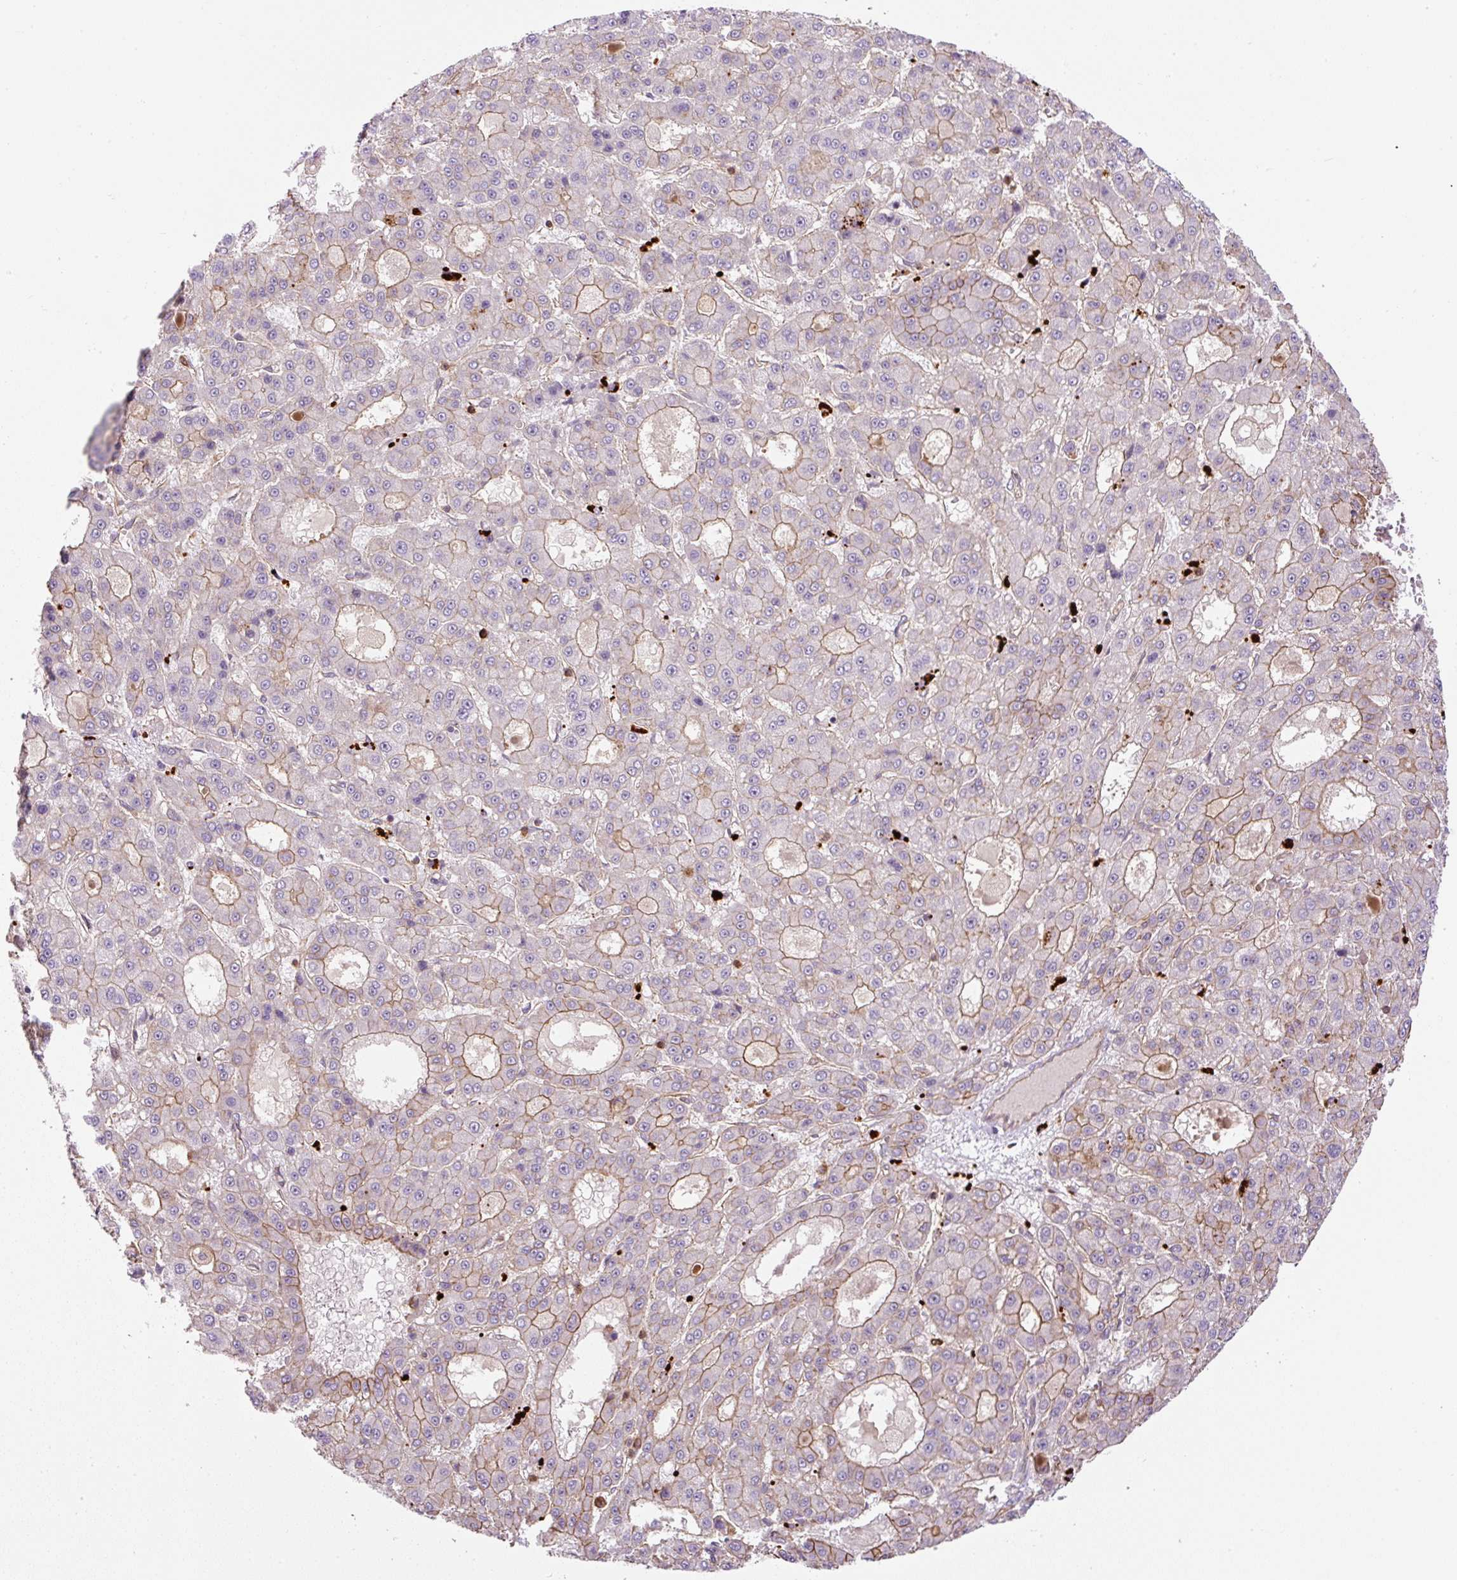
{"staining": {"intensity": "moderate", "quantity": "<25%", "location": "cytoplasmic/membranous"}, "tissue": "liver cancer", "cell_type": "Tumor cells", "image_type": "cancer", "snomed": [{"axis": "morphology", "description": "Carcinoma, Hepatocellular, NOS"}, {"axis": "topography", "description": "Liver"}], "caption": "Immunohistochemical staining of hepatocellular carcinoma (liver) exhibits moderate cytoplasmic/membranous protein staining in about <25% of tumor cells.", "gene": "B3GALT5", "patient": {"sex": "male", "age": 70}}